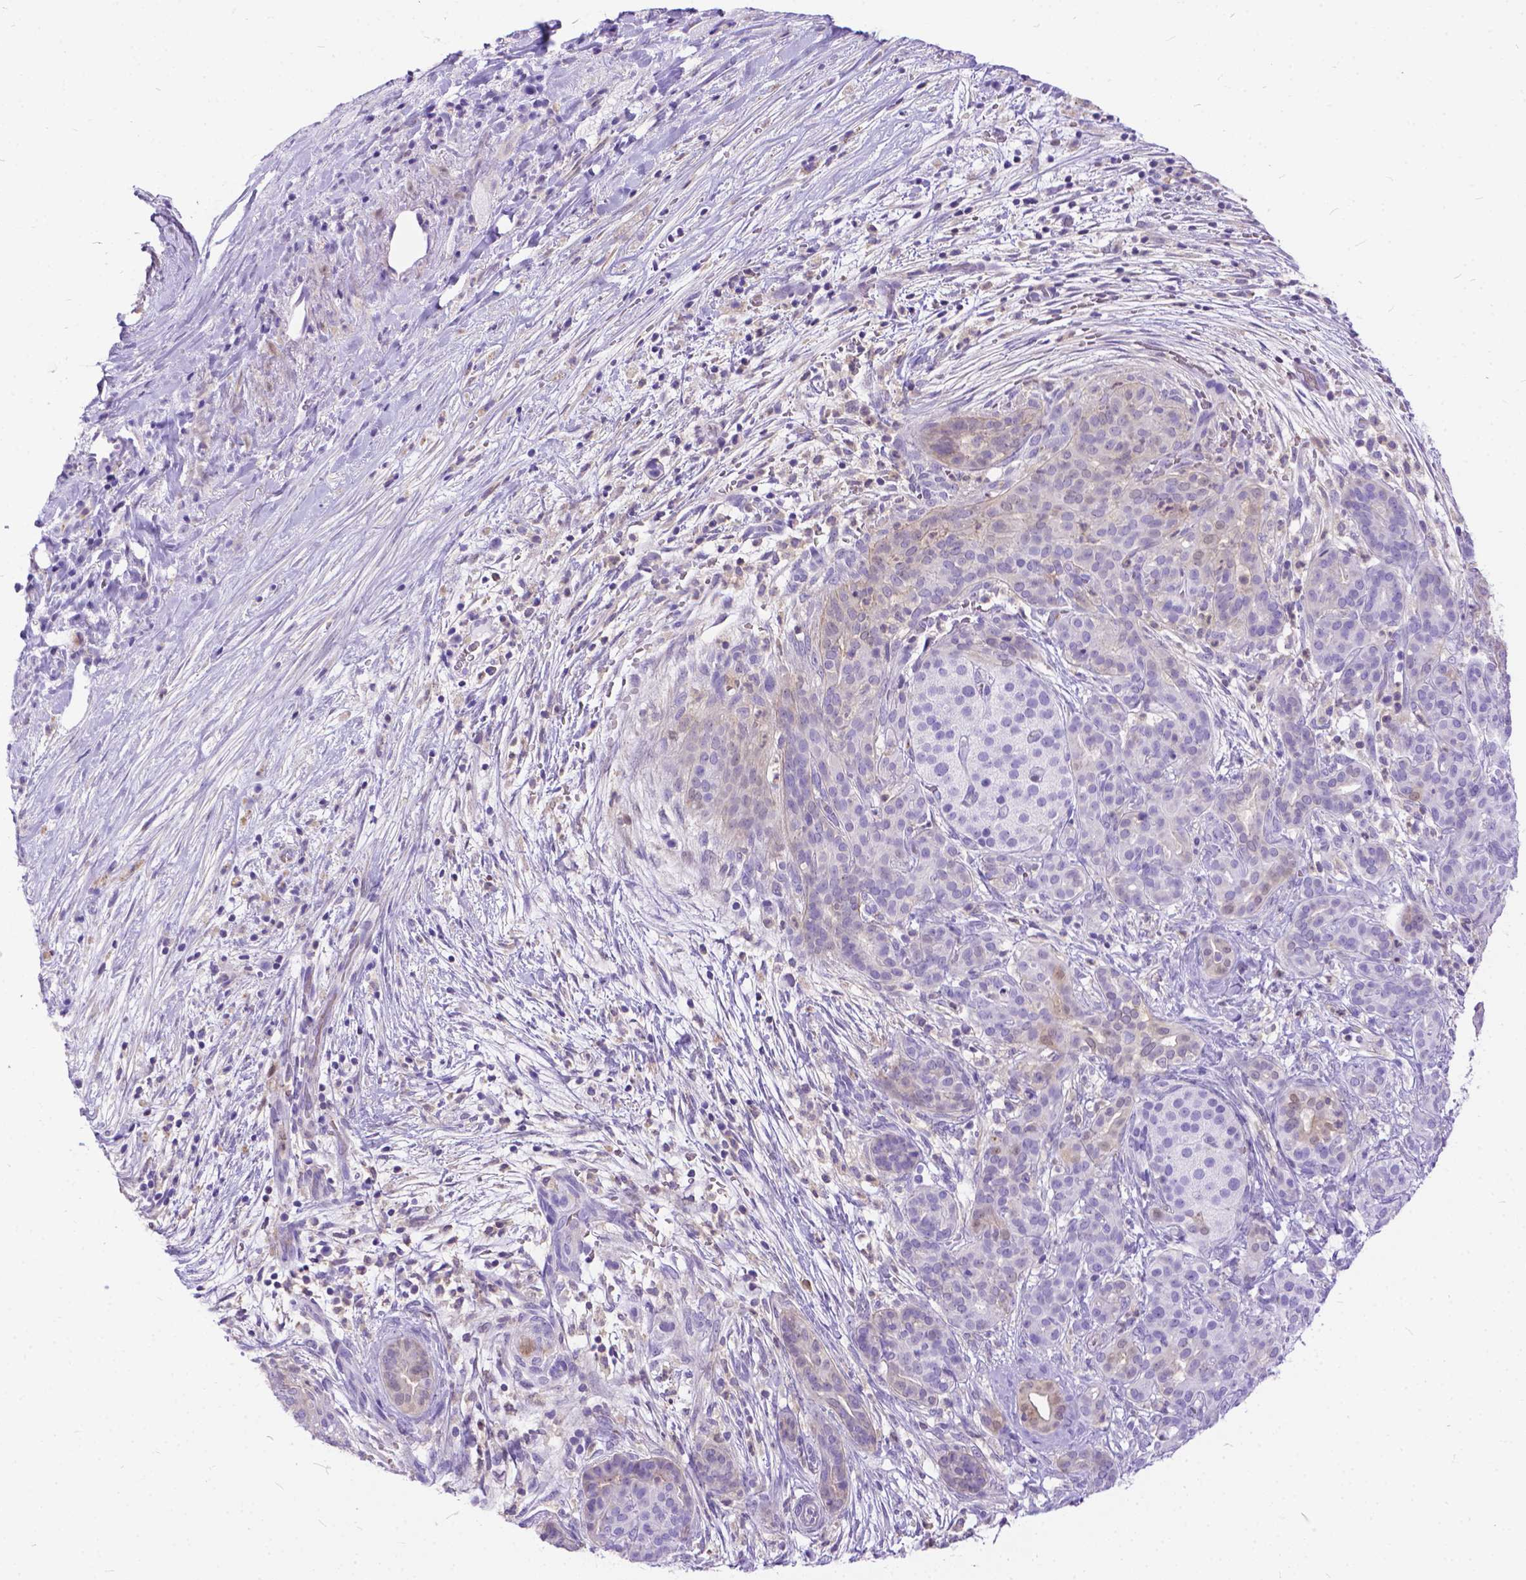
{"staining": {"intensity": "weak", "quantity": "<25%", "location": "cytoplasmic/membranous"}, "tissue": "pancreatic cancer", "cell_type": "Tumor cells", "image_type": "cancer", "snomed": [{"axis": "morphology", "description": "Adenocarcinoma, NOS"}, {"axis": "topography", "description": "Pancreas"}], "caption": "Human pancreatic cancer stained for a protein using immunohistochemistry demonstrates no expression in tumor cells.", "gene": "TMEM169", "patient": {"sex": "male", "age": 44}}